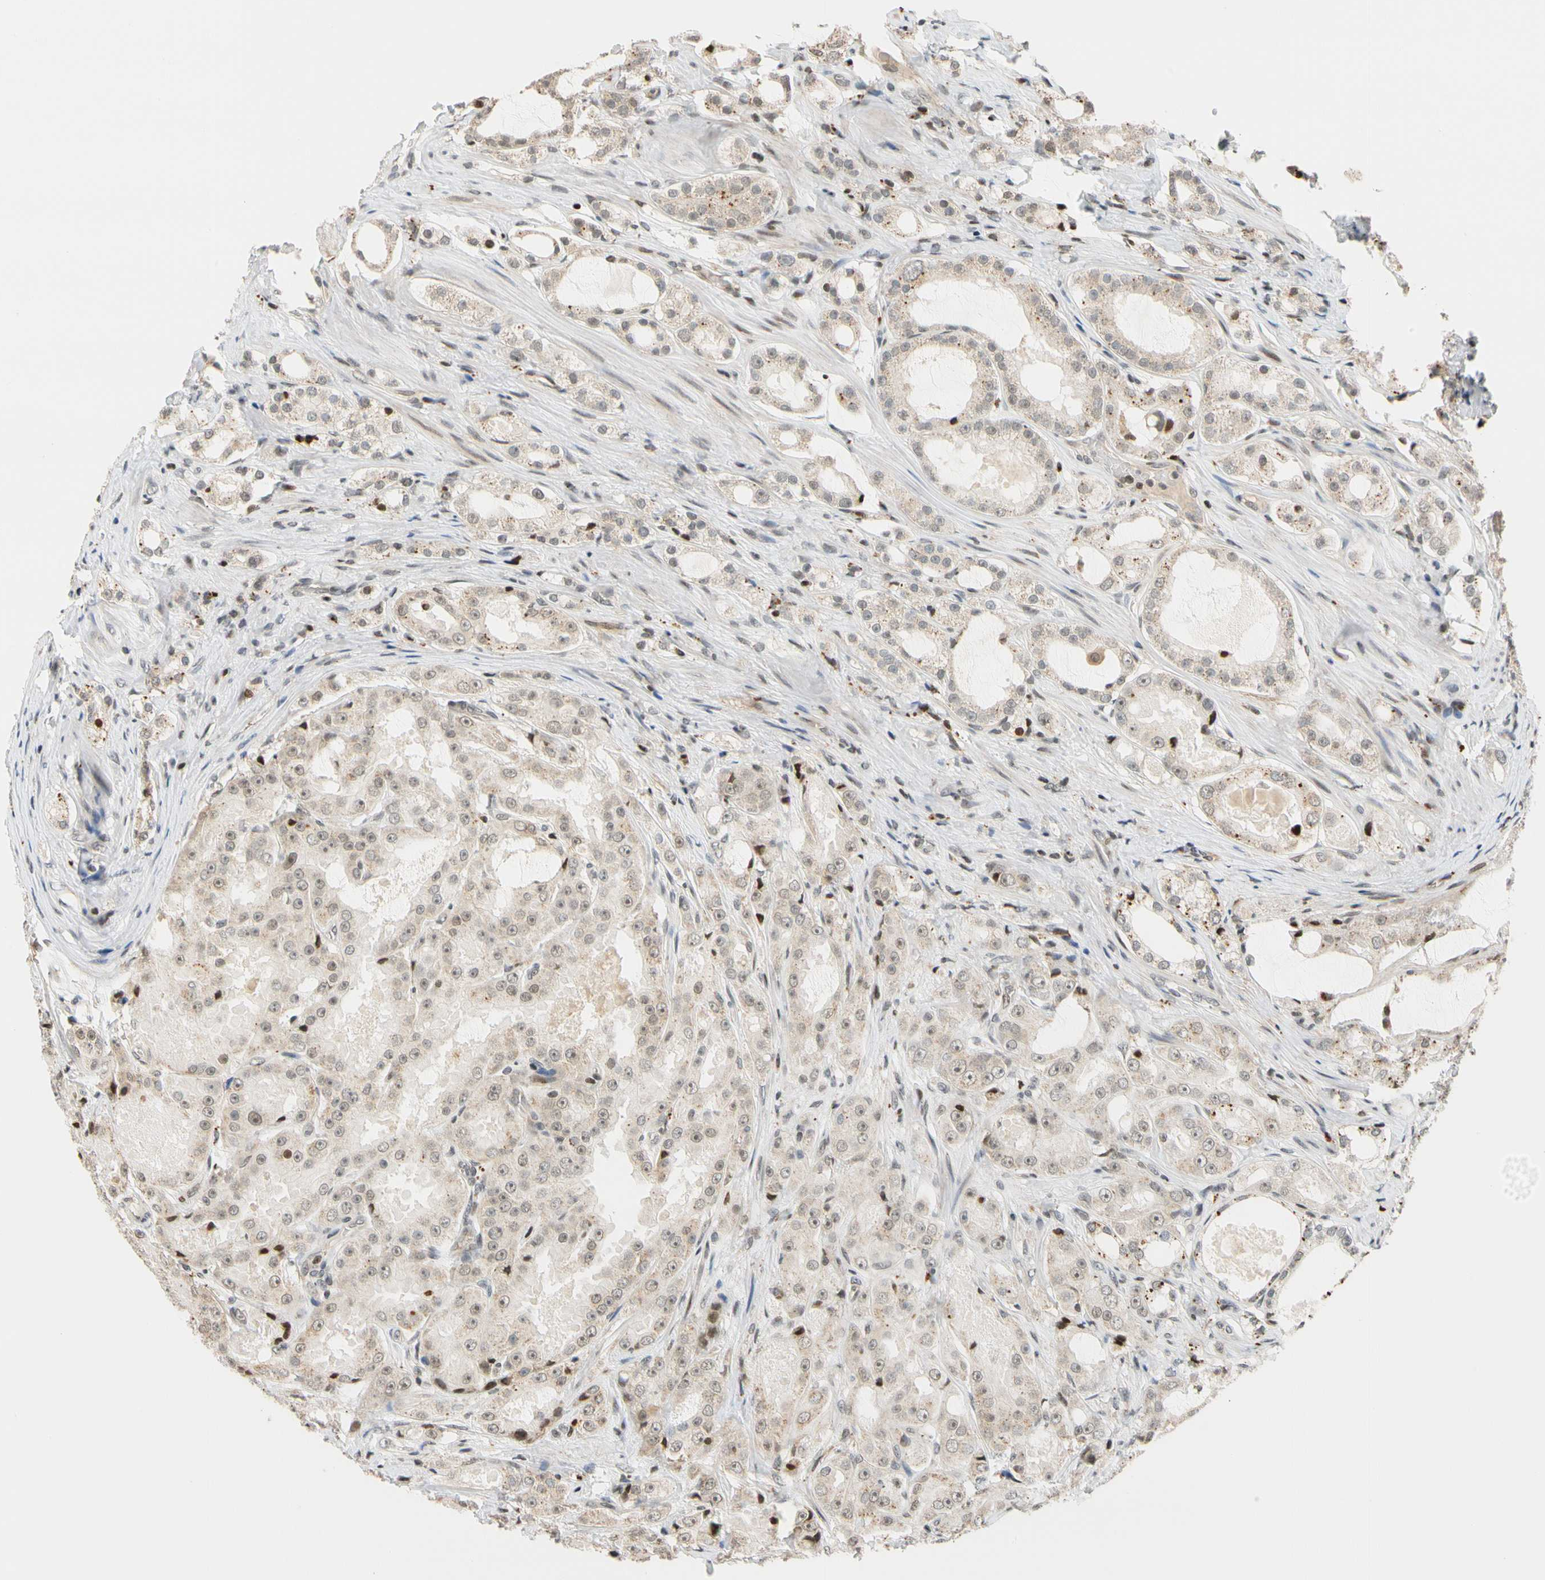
{"staining": {"intensity": "weak", "quantity": "<25%", "location": "cytoplasmic/membranous,nuclear"}, "tissue": "prostate cancer", "cell_type": "Tumor cells", "image_type": "cancer", "snomed": [{"axis": "morphology", "description": "Adenocarcinoma, High grade"}, {"axis": "topography", "description": "Prostate"}], "caption": "Immunohistochemistry of prostate high-grade adenocarcinoma demonstrates no positivity in tumor cells.", "gene": "CDK7", "patient": {"sex": "male", "age": 73}}